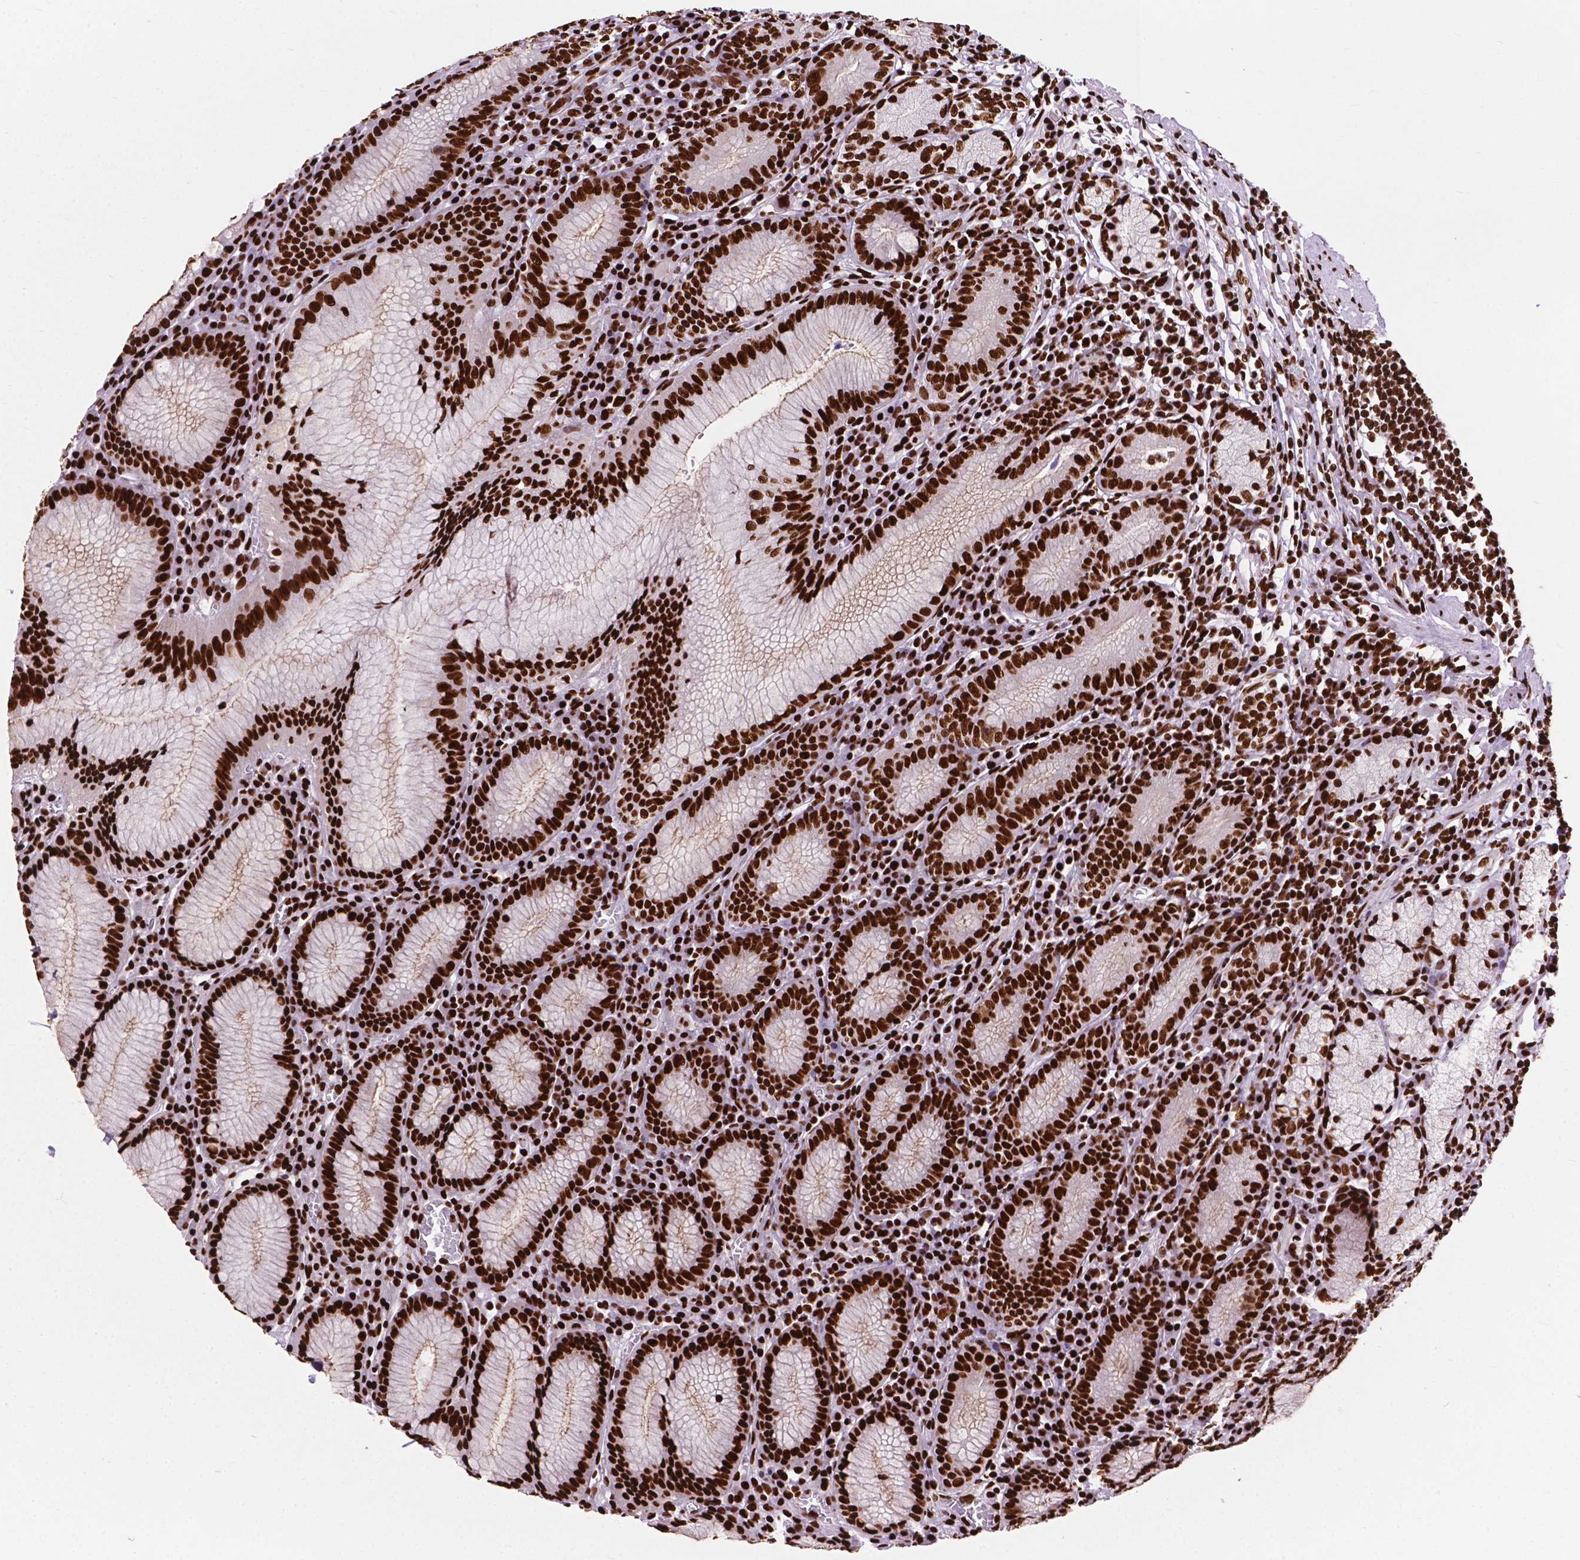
{"staining": {"intensity": "strong", "quantity": ">75%", "location": "nuclear"}, "tissue": "stomach", "cell_type": "Glandular cells", "image_type": "normal", "snomed": [{"axis": "morphology", "description": "Normal tissue, NOS"}, {"axis": "topography", "description": "Stomach"}], "caption": "Benign stomach reveals strong nuclear positivity in approximately >75% of glandular cells.", "gene": "SMIM5", "patient": {"sex": "male", "age": 55}}